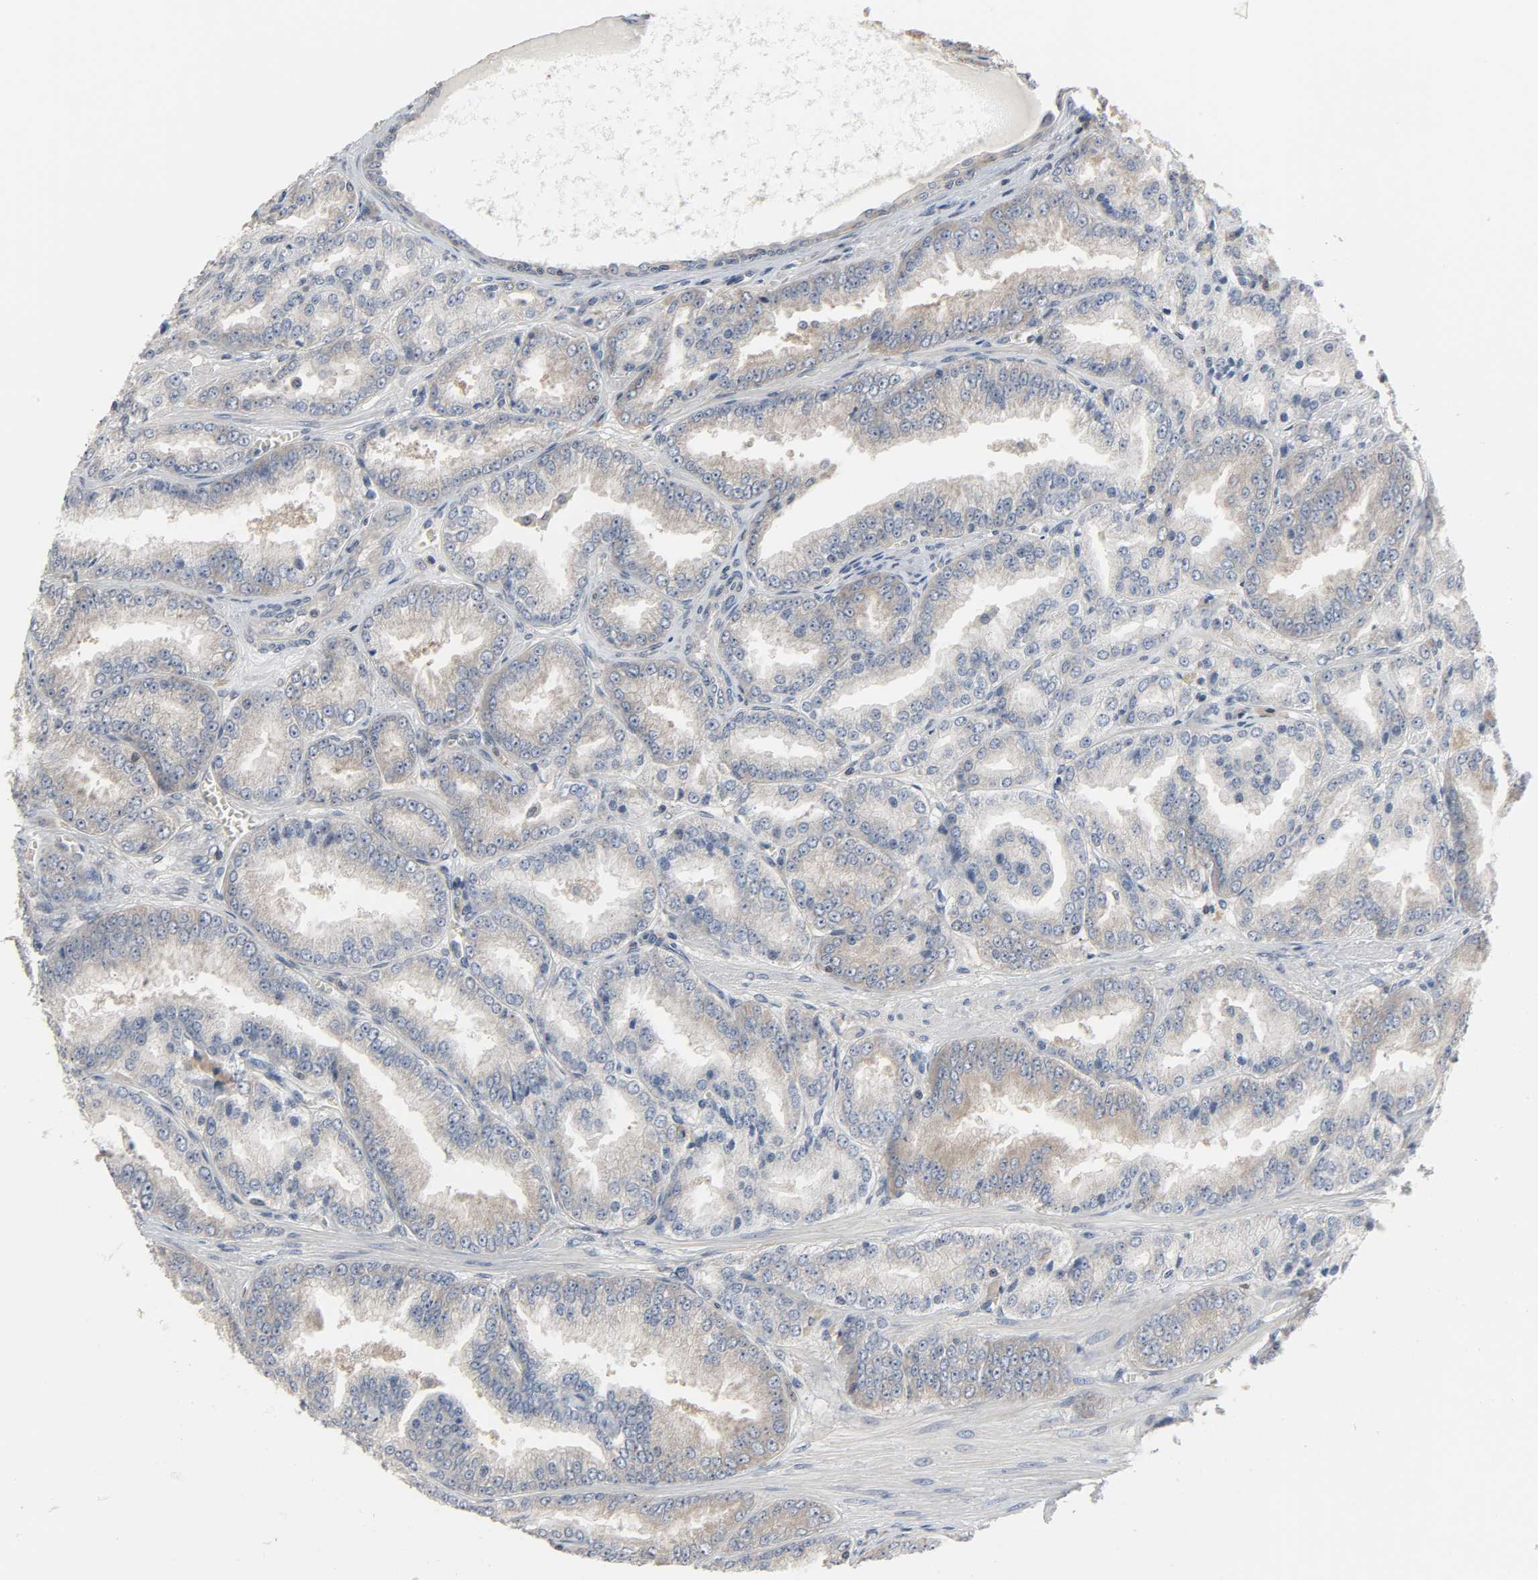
{"staining": {"intensity": "moderate", "quantity": "25%-75%", "location": "cytoplasmic/membranous"}, "tissue": "prostate cancer", "cell_type": "Tumor cells", "image_type": "cancer", "snomed": [{"axis": "morphology", "description": "Adenocarcinoma, High grade"}, {"axis": "topography", "description": "Prostate"}], "caption": "This micrograph shows prostate cancer (high-grade adenocarcinoma) stained with immunohistochemistry (IHC) to label a protein in brown. The cytoplasmic/membranous of tumor cells show moderate positivity for the protein. Nuclei are counter-stained blue.", "gene": "PLEKHA2", "patient": {"sex": "male", "age": 61}}